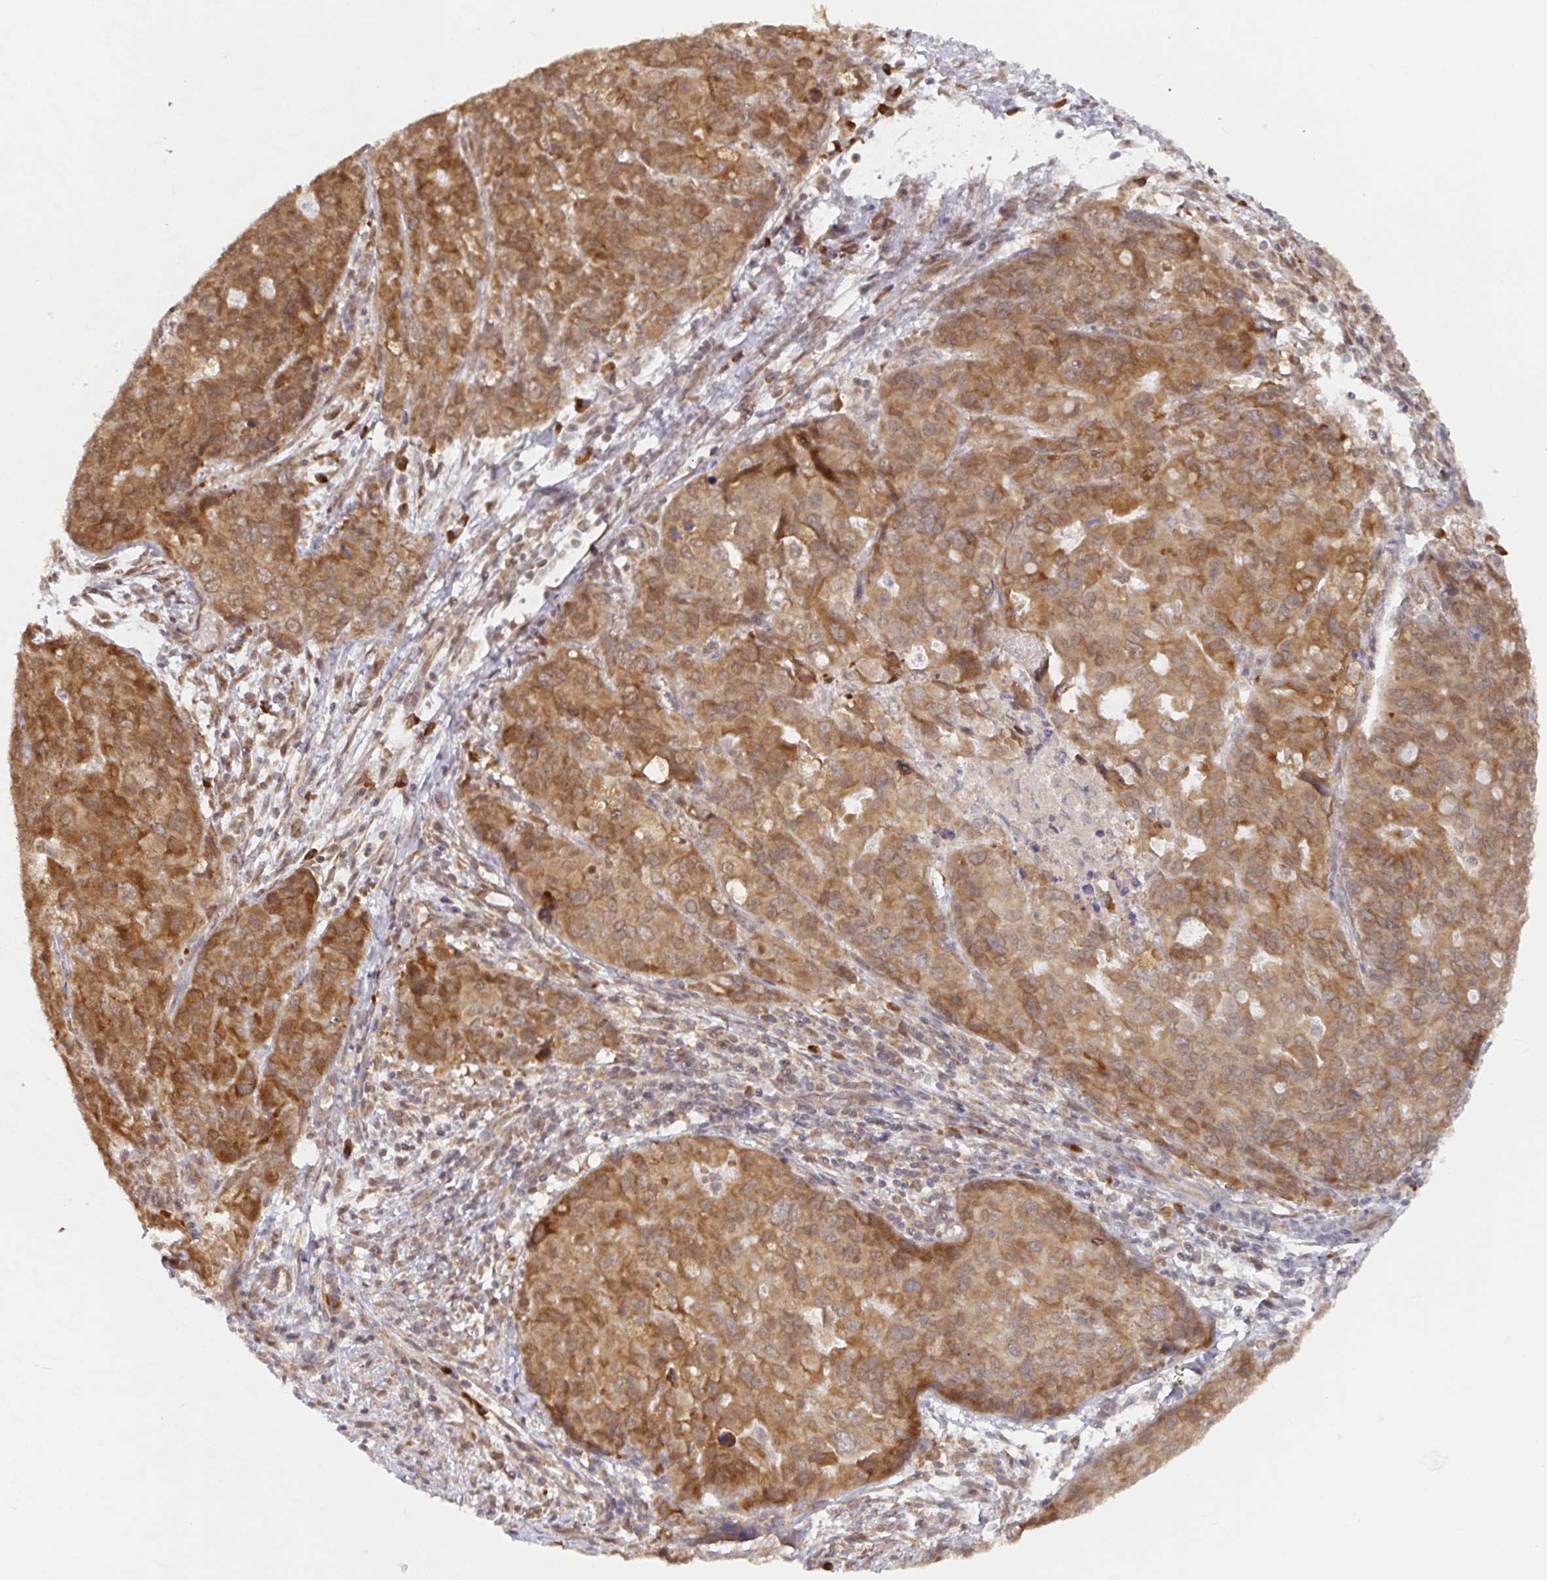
{"staining": {"intensity": "moderate", "quantity": ">75%", "location": "cytoplasmic/membranous"}, "tissue": "endometrial cancer", "cell_type": "Tumor cells", "image_type": "cancer", "snomed": [{"axis": "morphology", "description": "Adenocarcinoma, NOS"}, {"axis": "topography", "description": "Uterus"}], "caption": "Moderate cytoplasmic/membranous protein positivity is identified in approximately >75% of tumor cells in endometrial cancer (adenocarcinoma). (IHC, brightfield microscopy, high magnification).", "gene": "ALG1", "patient": {"sex": "female", "age": 79}}